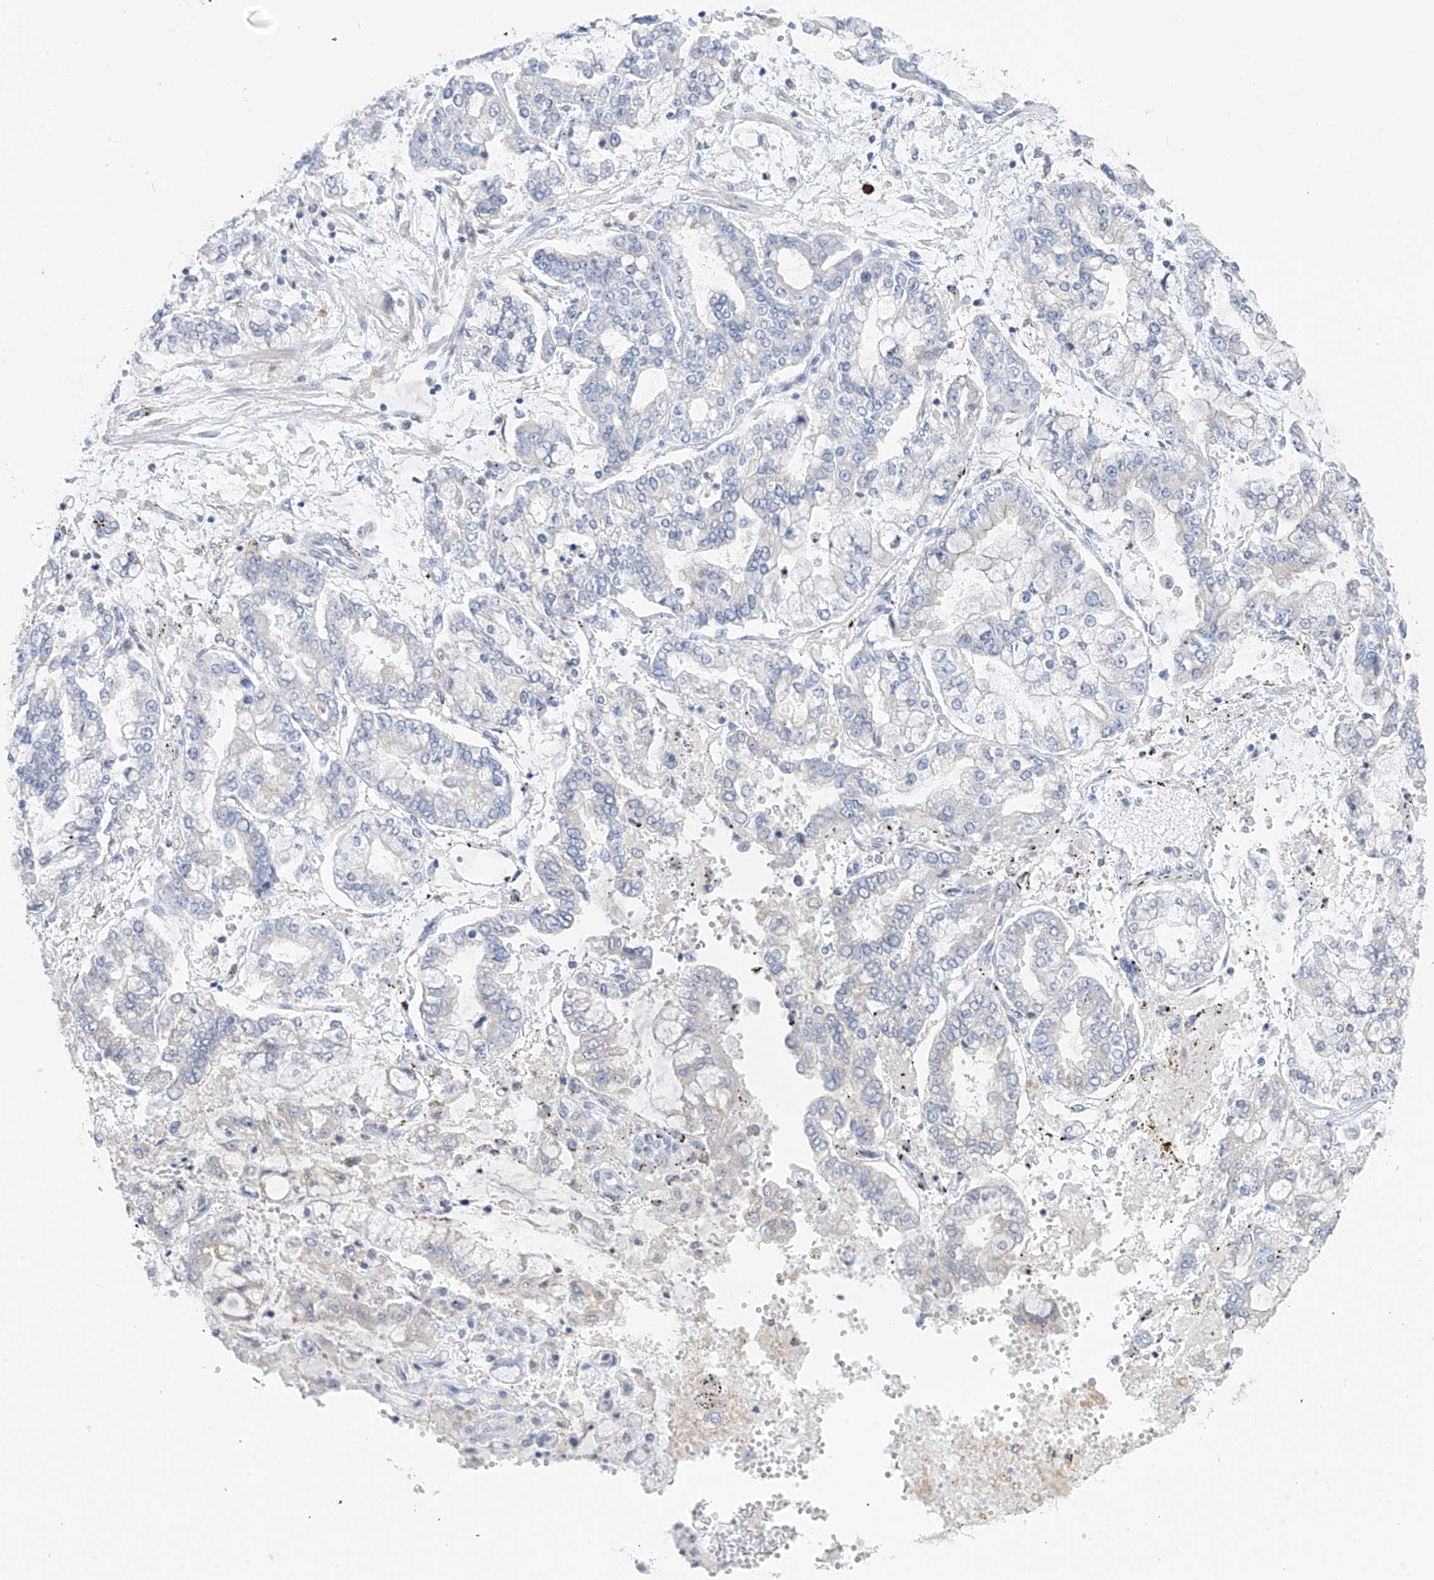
{"staining": {"intensity": "negative", "quantity": "none", "location": "none"}, "tissue": "stomach cancer", "cell_type": "Tumor cells", "image_type": "cancer", "snomed": [{"axis": "morphology", "description": "Normal tissue, NOS"}, {"axis": "morphology", "description": "Adenocarcinoma, NOS"}, {"axis": "topography", "description": "Stomach, upper"}, {"axis": "topography", "description": "Stomach"}], "caption": "Immunohistochemistry image of human adenocarcinoma (stomach) stained for a protein (brown), which shows no expression in tumor cells.", "gene": "POMGNT2", "patient": {"sex": "male", "age": 76}}